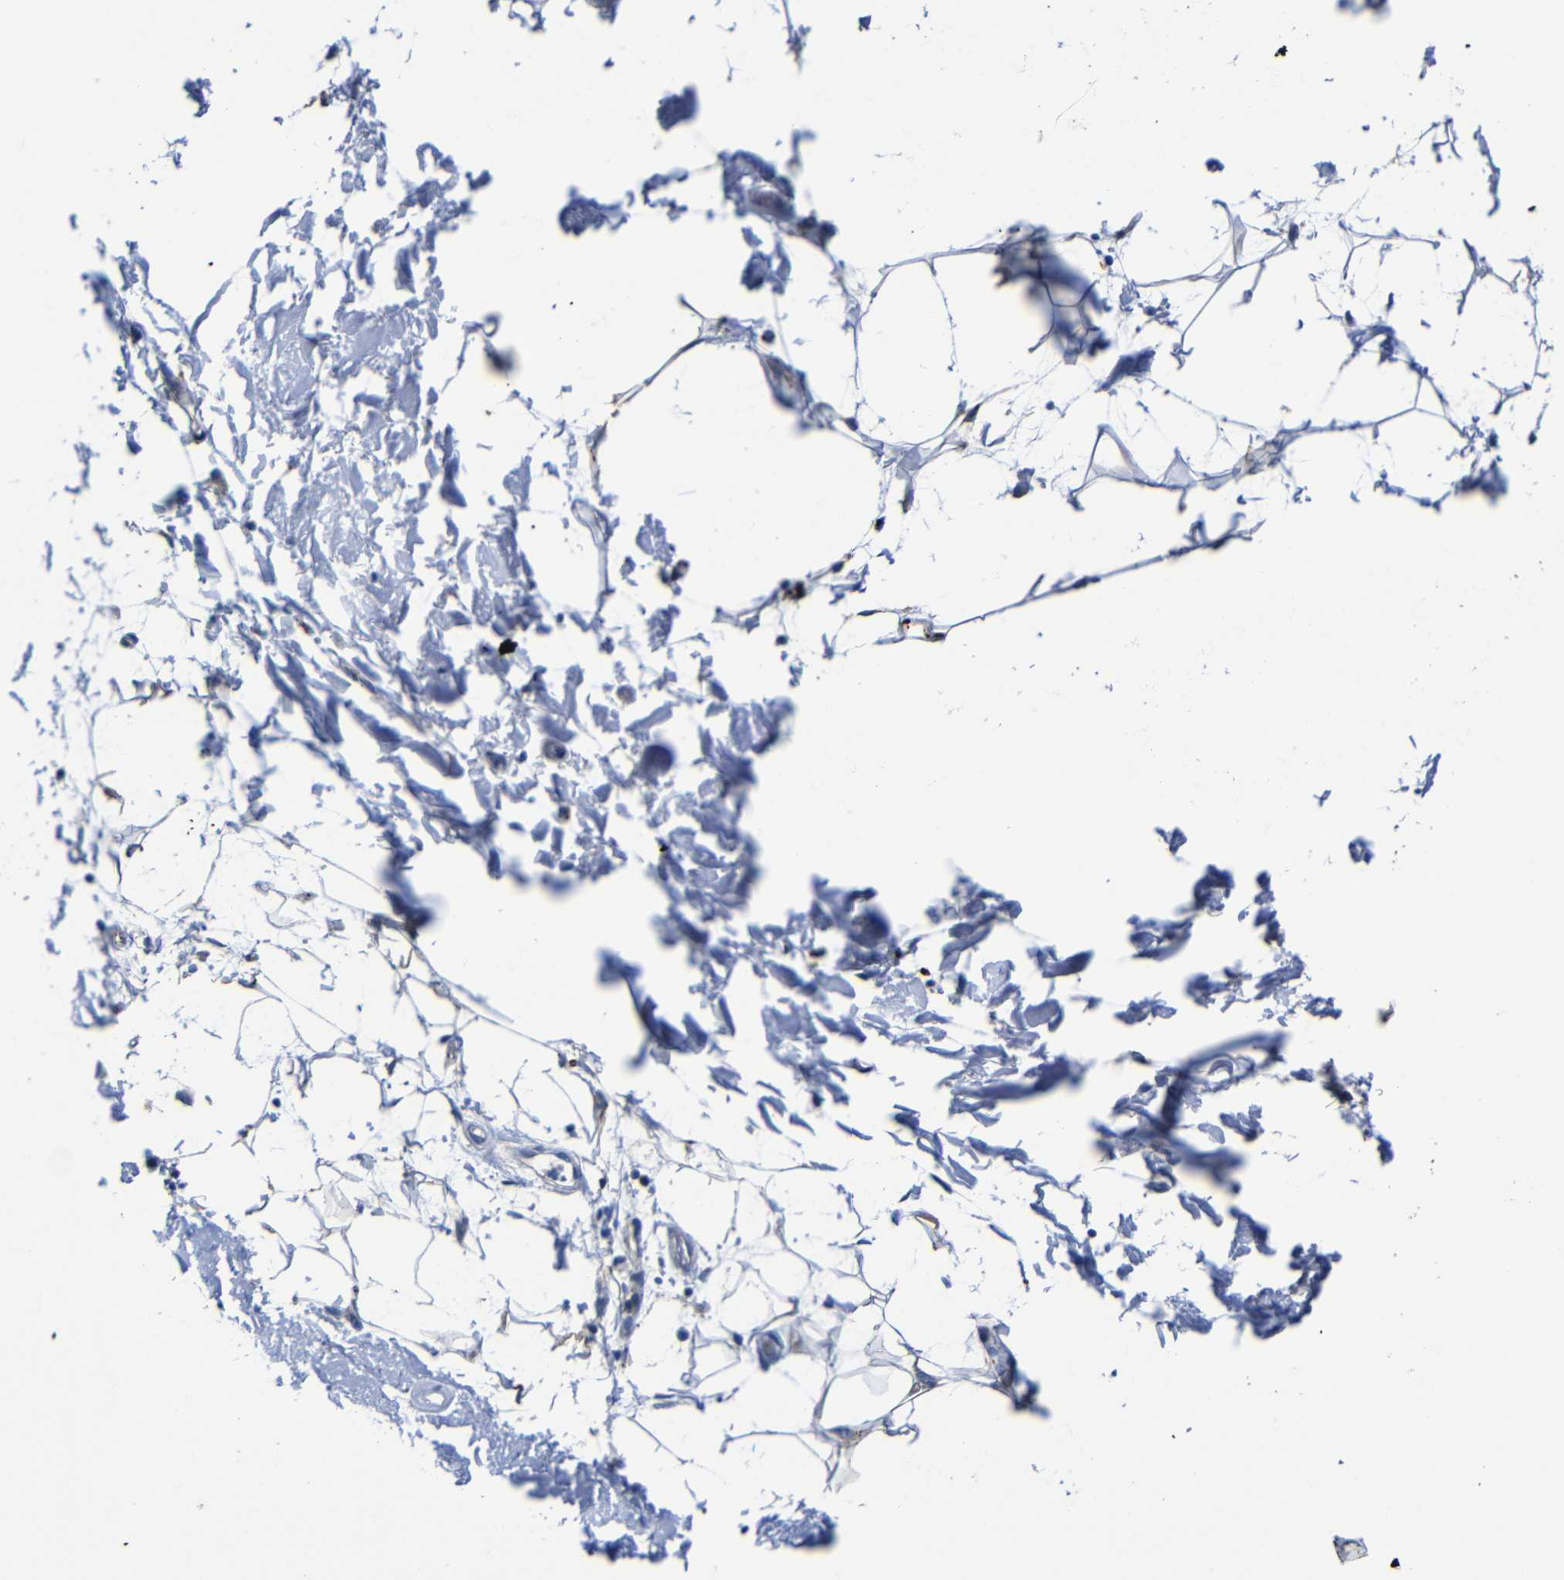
{"staining": {"intensity": "negative", "quantity": "none", "location": "none"}, "tissue": "adipose tissue", "cell_type": "Adipocytes", "image_type": "normal", "snomed": [{"axis": "morphology", "description": "Normal tissue, NOS"}, {"axis": "topography", "description": "Soft tissue"}], "caption": "Immunohistochemical staining of normal adipose tissue shows no significant positivity in adipocytes. (DAB (3,3'-diaminobenzidine) IHC, high magnification).", "gene": "GIMAP2", "patient": {"sex": "male", "age": 72}}